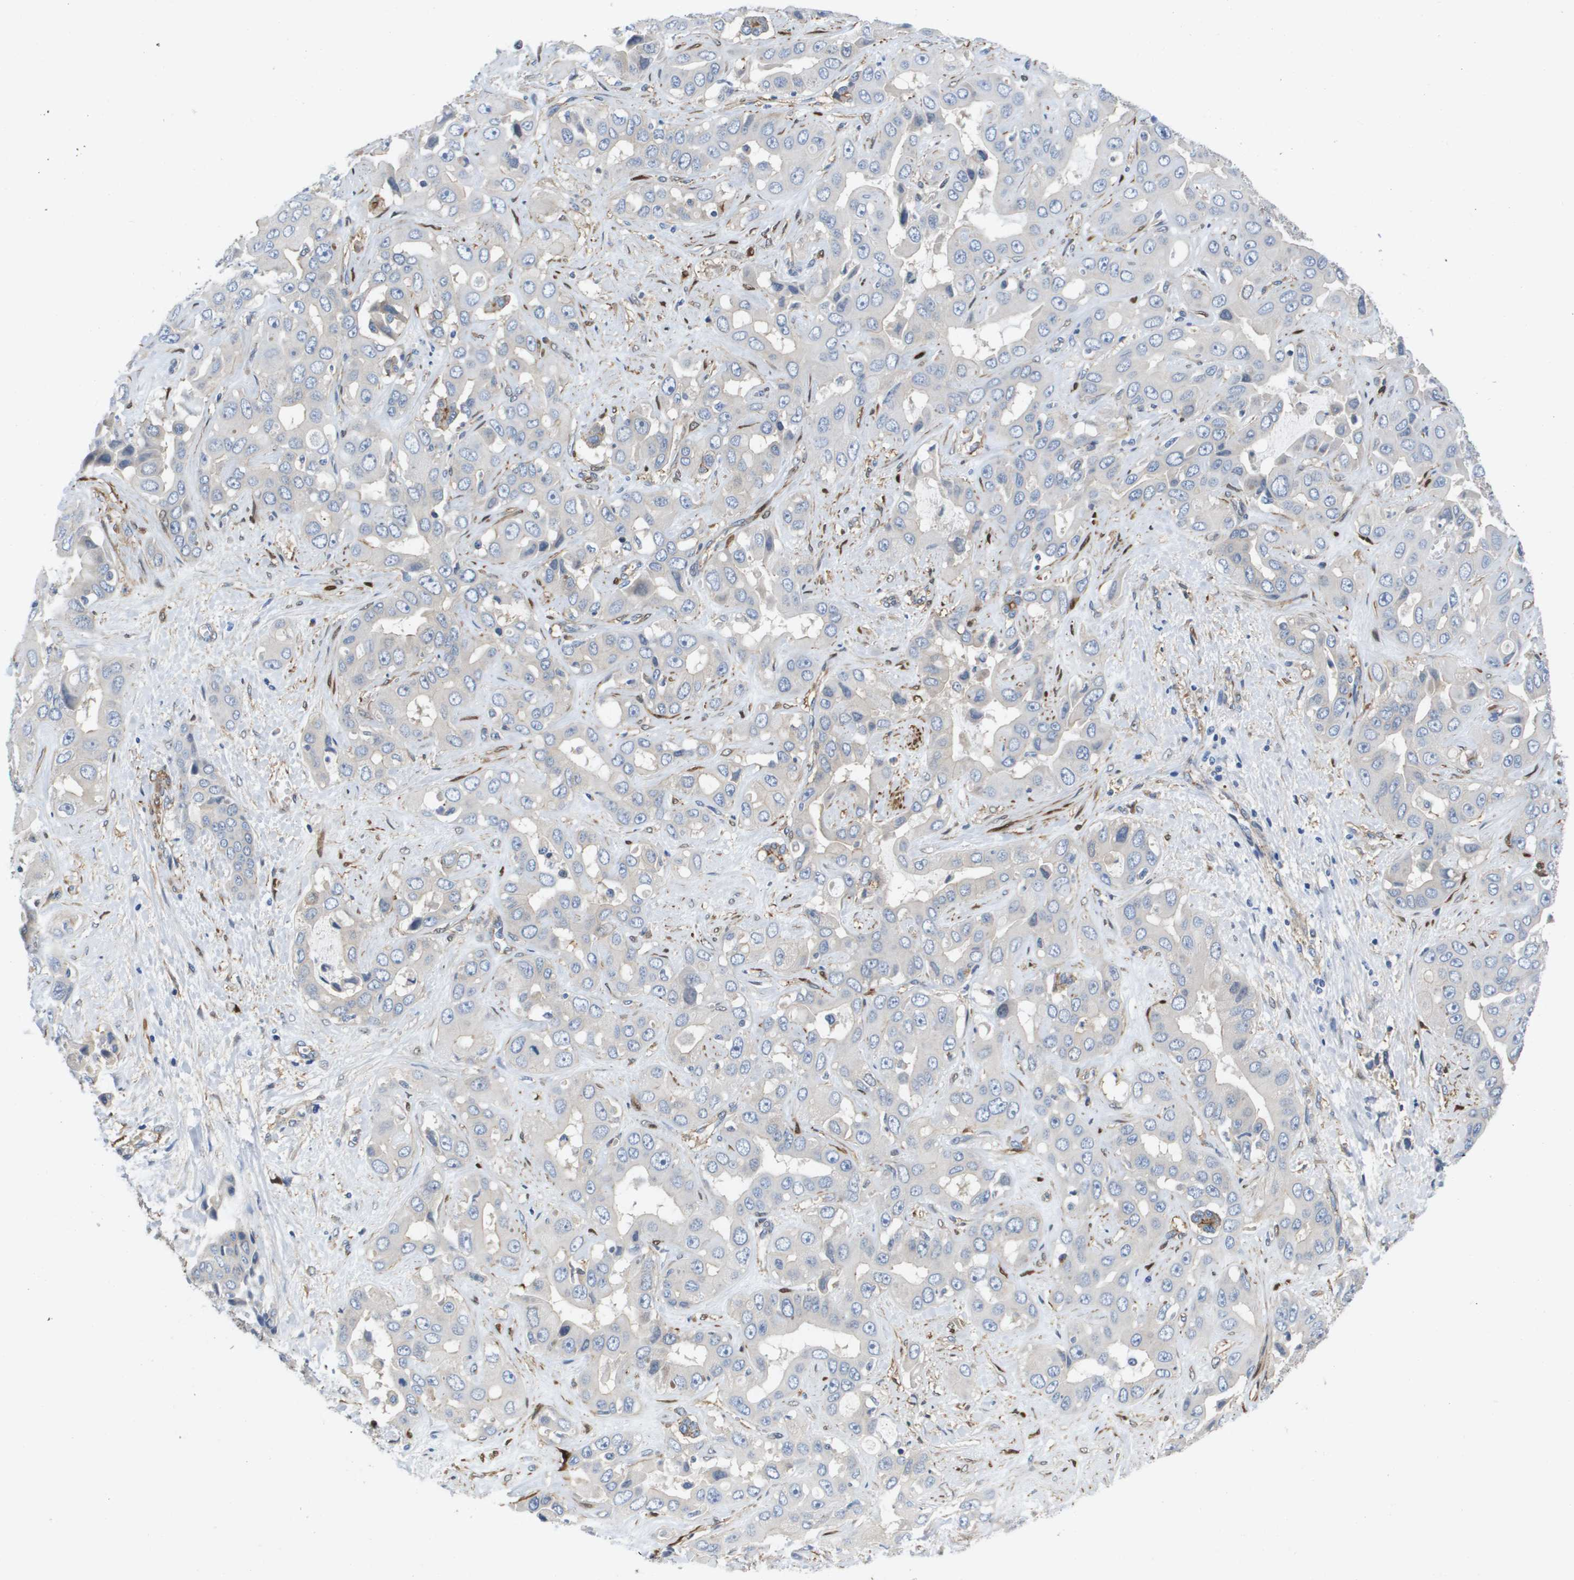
{"staining": {"intensity": "negative", "quantity": "none", "location": "none"}, "tissue": "liver cancer", "cell_type": "Tumor cells", "image_type": "cancer", "snomed": [{"axis": "morphology", "description": "Cholangiocarcinoma"}, {"axis": "topography", "description": "Liver"}], "caption": "Liver cholangiocarcinoma was stained to show a protein in brown. There is no significant expression in tumor cells.", "gene": "LPP", "patient": {"sex": "female", "age": 52}}